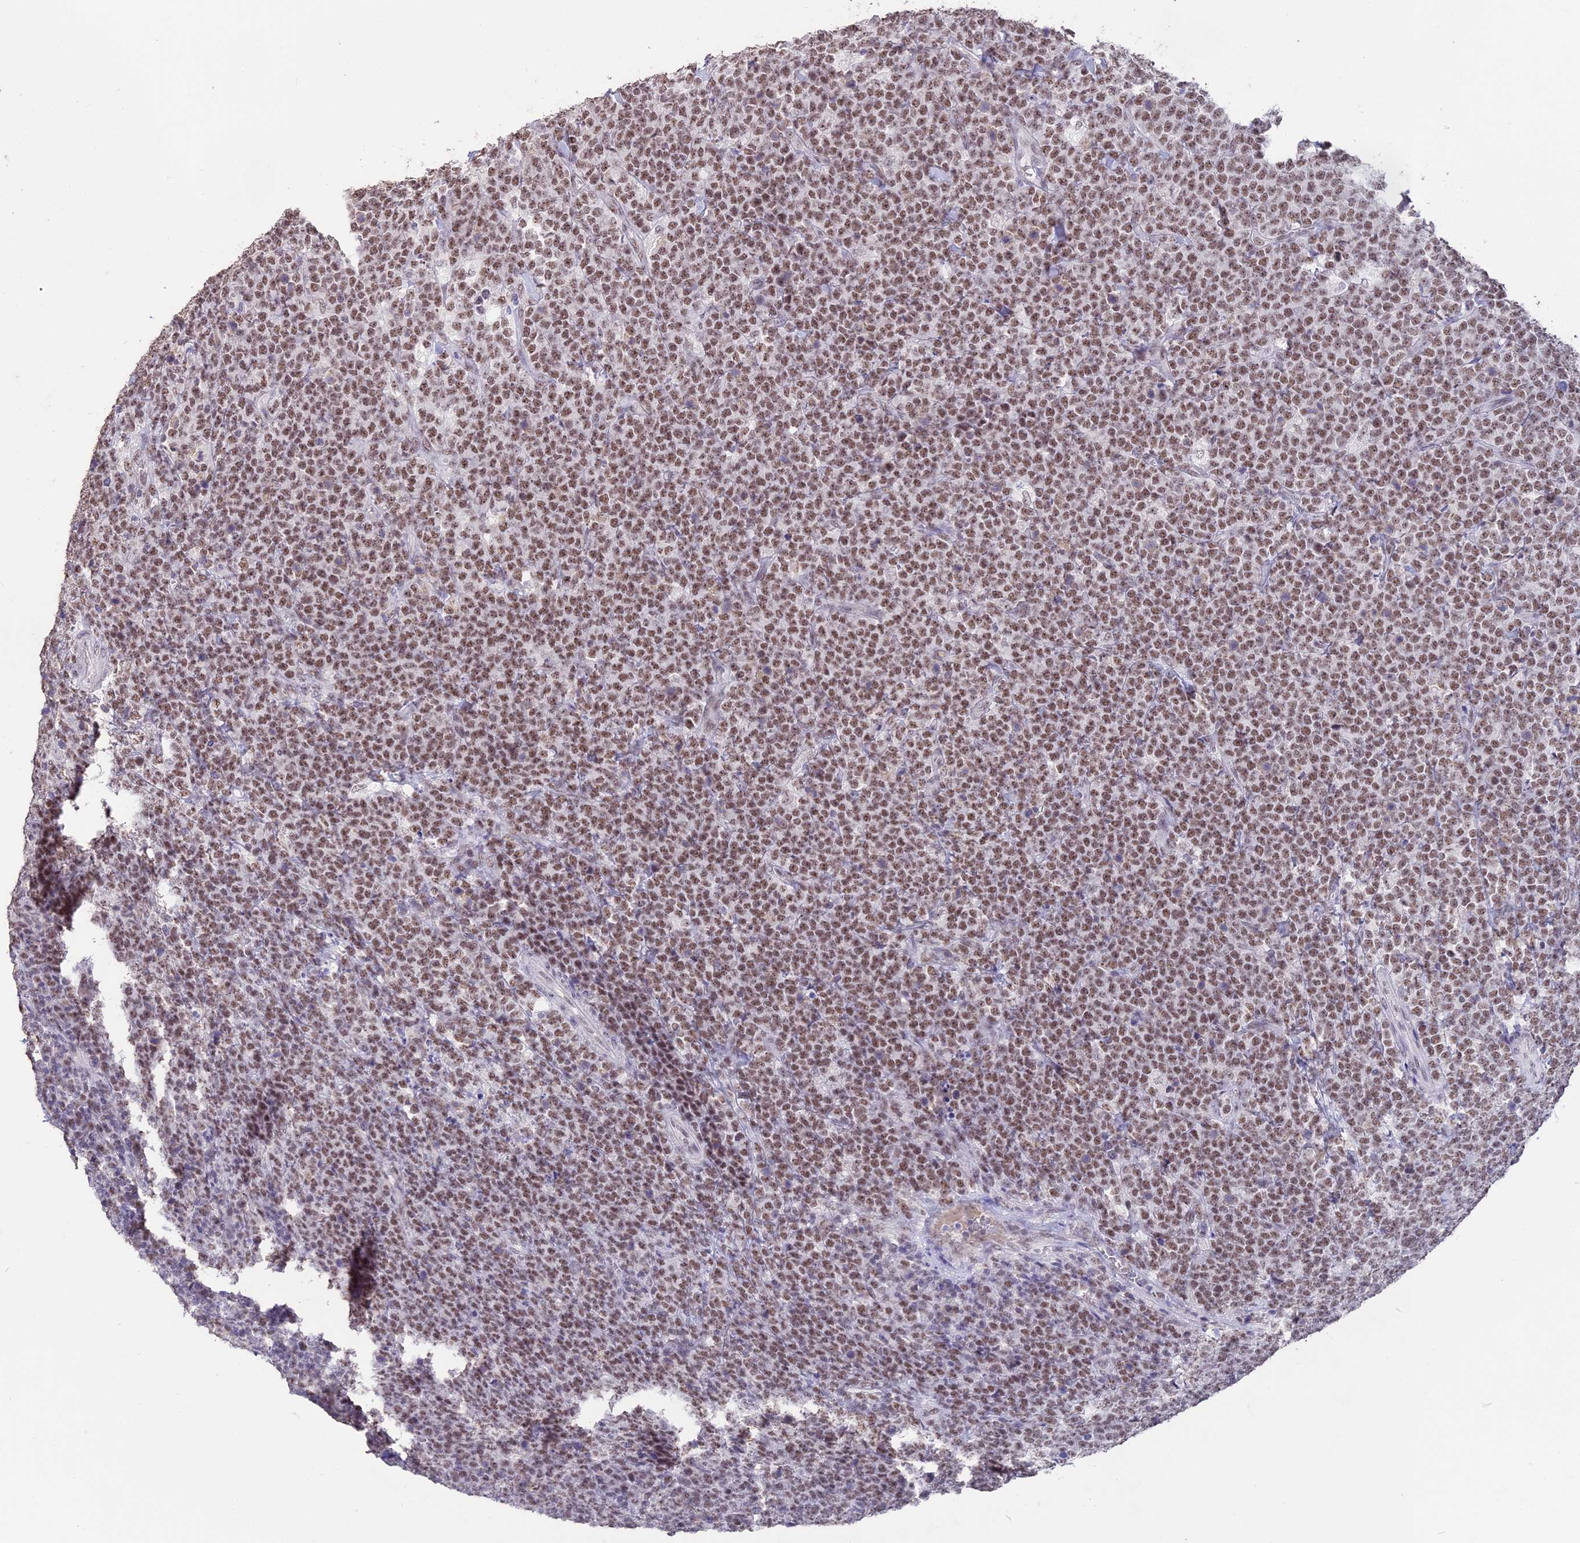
{"staining": {"intensity": "moderate", "quantity": ">75%", "location": "nuclear"}, "tissue": "lymphoma", "cell_type": "Tumor cells", "image_type": "cancer", "snomed": [{"axis": "morphology", "description": "Malignant lymphoma, non-Hodgkin's type, High grade"}, {"axis": "topography", "description": "Small intestine"}], "caption": "Human malignant lymphoma, non-Hodgkin's type (high-grade) stained for a protein (brown) exhibits moderate nuclear positive staining in approximately >75% of tumor cells.", "gene": "SETD2", "patient": {"sex": "male", "age": 8}}